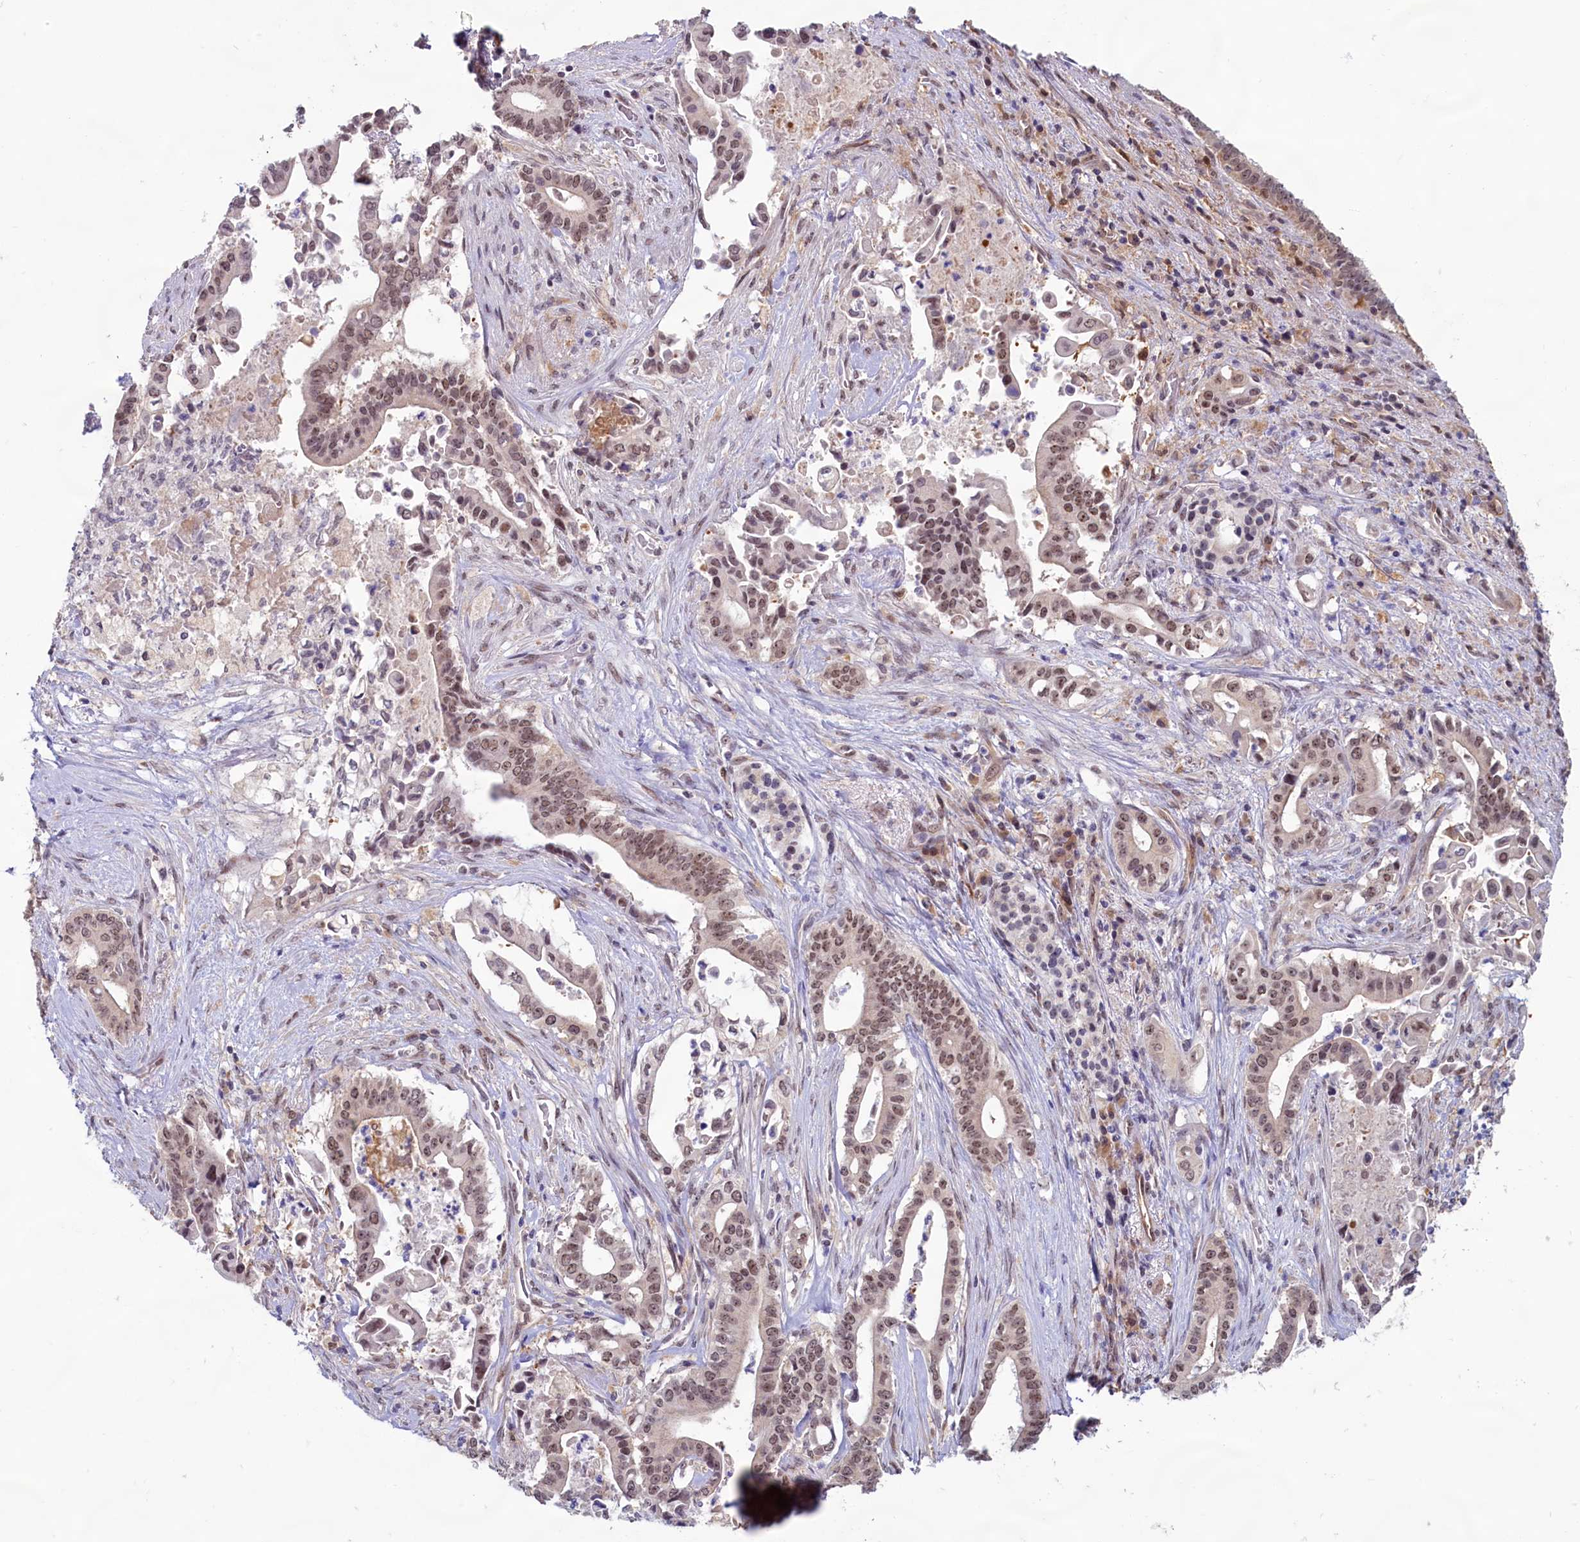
{"staining": {"intensity": "moderate", "quantity": ">75%", "location": "nuclear"}, "tissue": "pancreatic cancer", "cell_type": "Tumor cells", "image_type": "cancer", "snomed": [{"axis": "morphology", "description": "Adenocarcinoma, NOS"}, {"axis": "topography", "description": "Pancreas"}], "caption": "Immunohistochemistry photomicrograph of neoplastic tissue: pancreatic cancer (adenocarcinoma) stained using immunohistochemistry displays medium levels of moderate protein expression localized specifically in the nuclear of tumor cells, appearing as a nuclear brown color.", "gene": "C1D", "patient": {"sex": "female", "age": 77}}